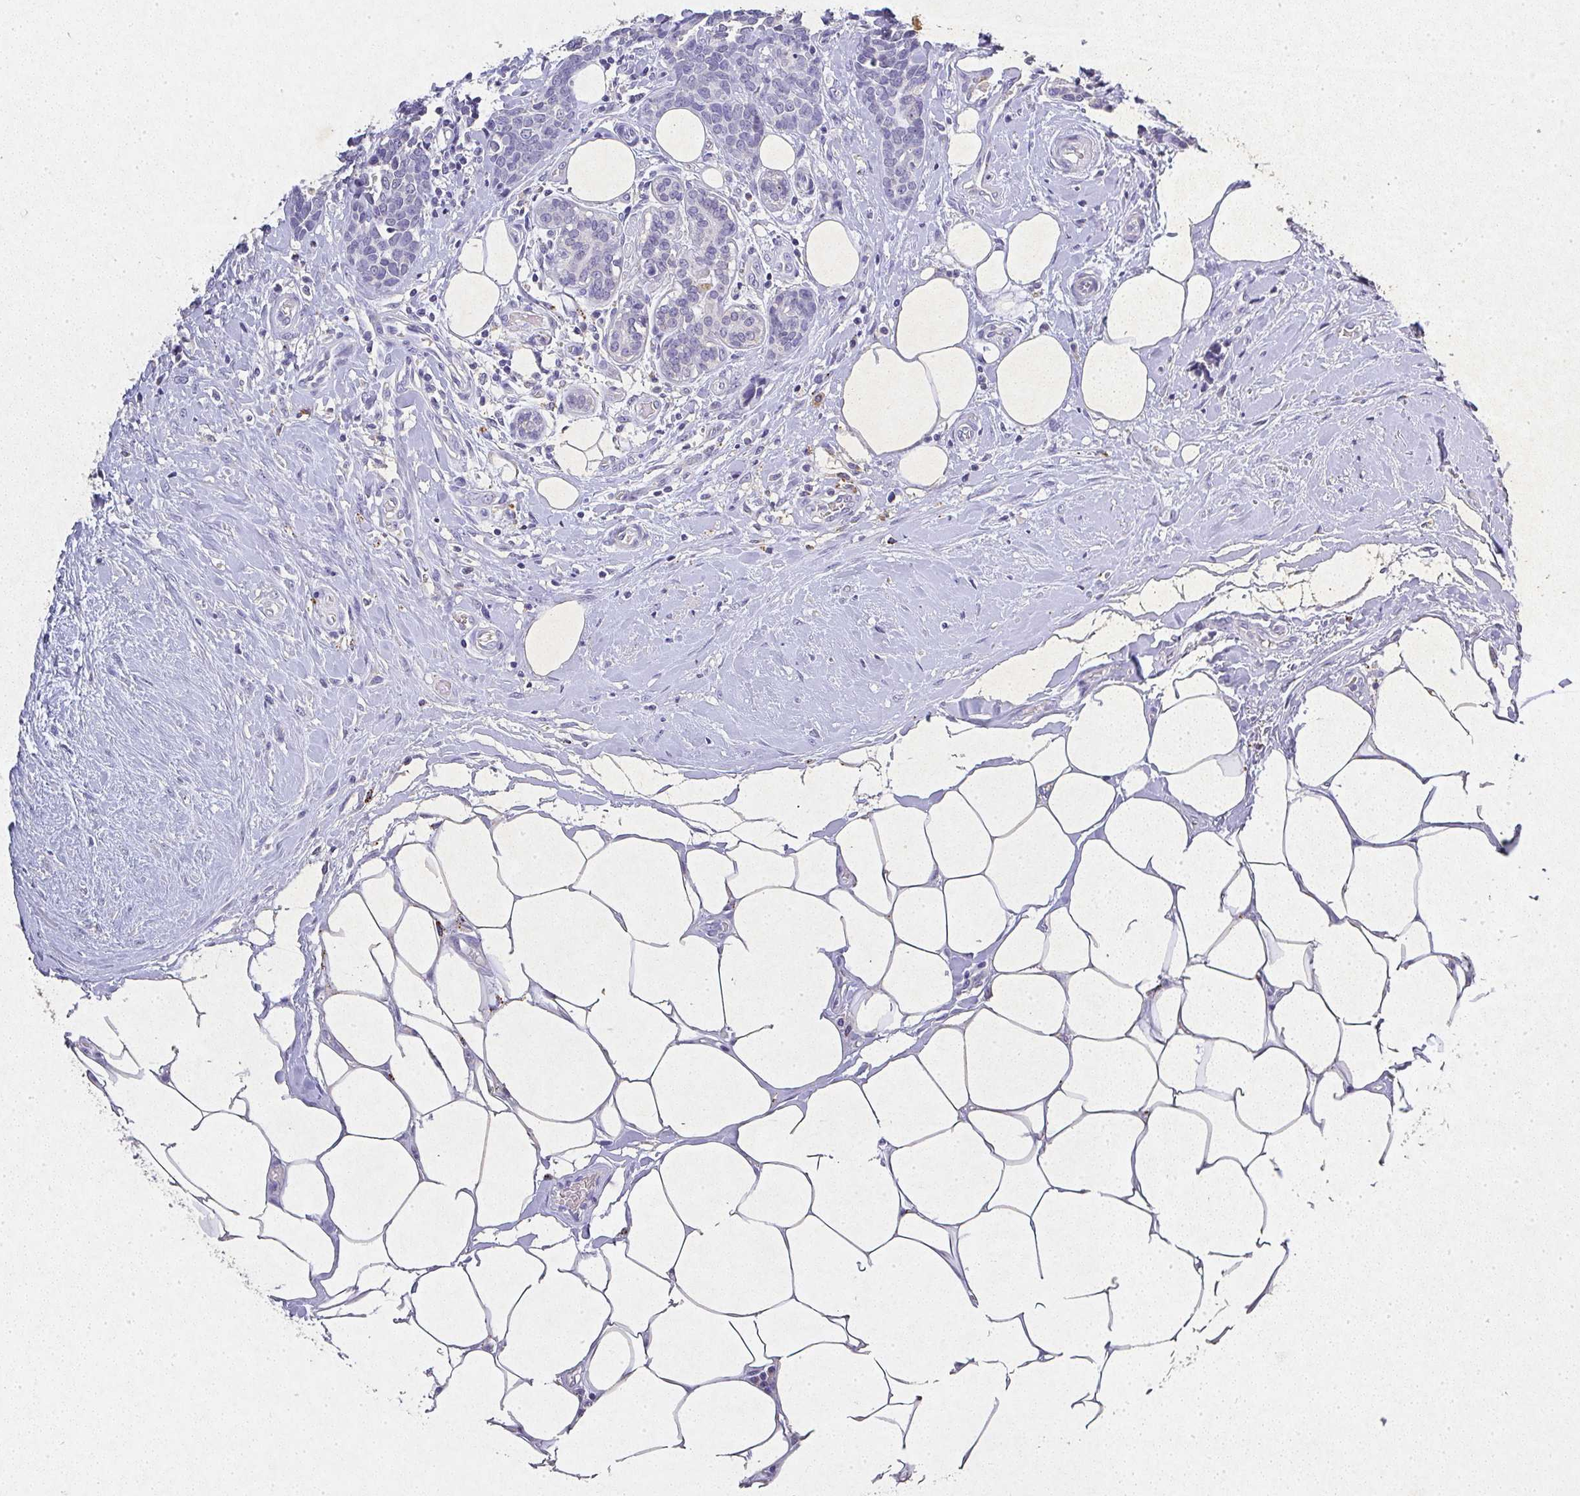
{"staining": {"intensity": "negative", "quantity": "none", "location": "none"}, "tissue": "breast cancer", "cell_type": "Tumor cells", "image_type": "cancer", "snomed": [{"axis": "morphology", "description": "Duct carcinoma"}, {"axis": "topography", "description": "Breast"}], "caption": "Protein analysis of breast cancer (intraductal carcinoma) displays no significant staining in tumor cells. (DAB immunohistochemistry (IHC), high magnification).", "gene": "RPS2", "patient": {"sex": "female", "age": 71}}